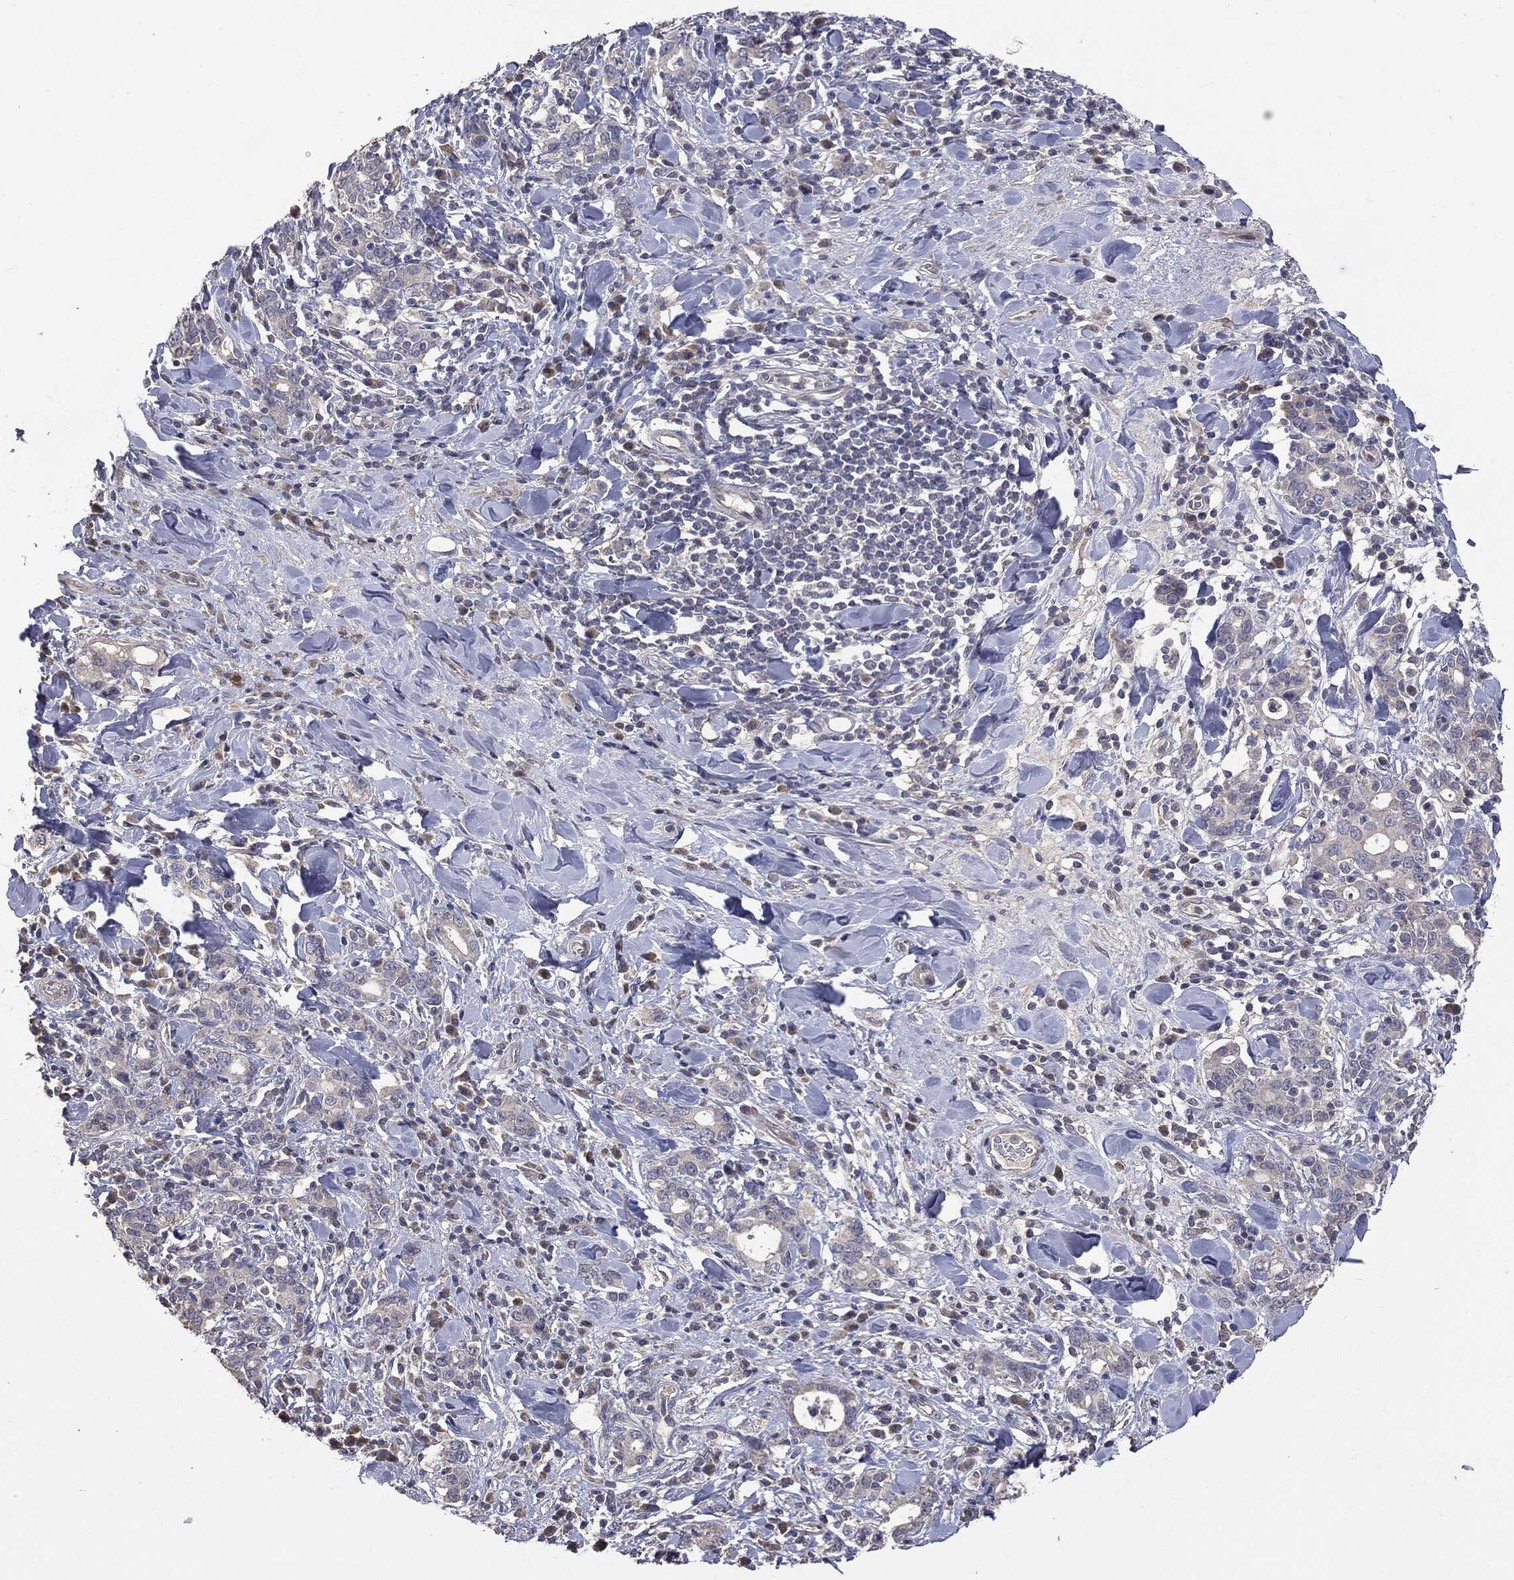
{"staining": {"intensity": "negative", "quantity": "none", "location": "none"}, "tissue": "stomach cancer", "cell_type": "Tumor cells", "image_type": "cancer", "snomed": [{"axis": "morphology", "description": "Adenocarcinoma, NOS"}, {"axis": "topography", "description": "Stomach"}], "caption": "A high-resolution photomicrograph shows IHC staining of stomach cancer (adenocarcinoma), which shows no significant positivity in tumor cells. (DAB immunohistochemistry visualized using brightfield microscopy, high magnification).", "gene": "MTOR", "patient": {"sex": "male", "age": 79}}